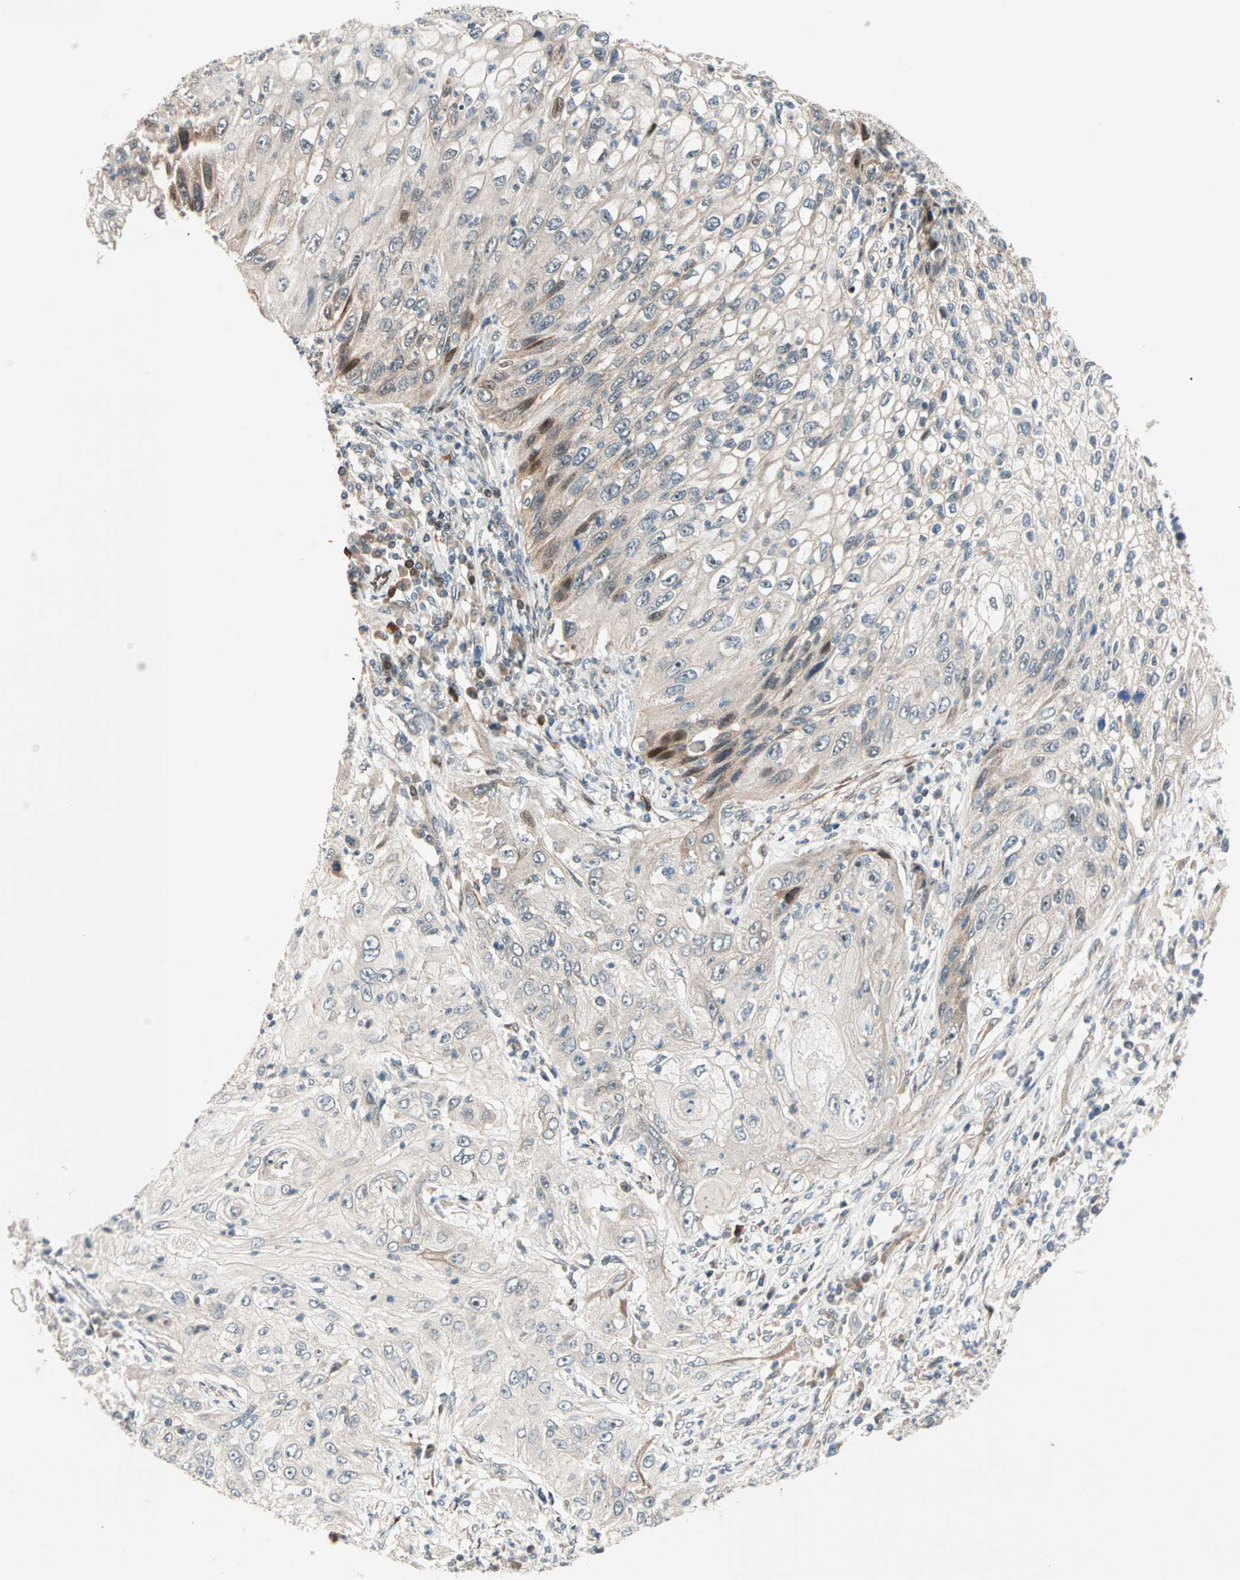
{"staining": {"intensity": "weak", "quantity": ">75%", "location": "cytoplasmic/membranous"}, "tissue": "lung cancer", "cell_type": "Tumor cells", "image_type": "cancer", "snomed": [{"axis": "morphology", "description": "Inflammation, NOS"}, {"axis": "morphology", "description": "Squamous cell carcinoma, NOS"}, {"axis": "topography", "description": "Lymph node"}, {"axis": "topography", "description": "Soft tissue"}, {"axis": "topography", "description": "Lung"}], "caption": "Brown immunohistochemical staining in human lung cancer exhibits weak cytoplasmic/membranous positivity in about >75% of tumor cells. (Stains: DAB in brown, nuclei in blue, Microscopy: brightfield microscopy at high magnification).", "gene": "HECW1", "patient": {"sex": "male", "age": 66}}